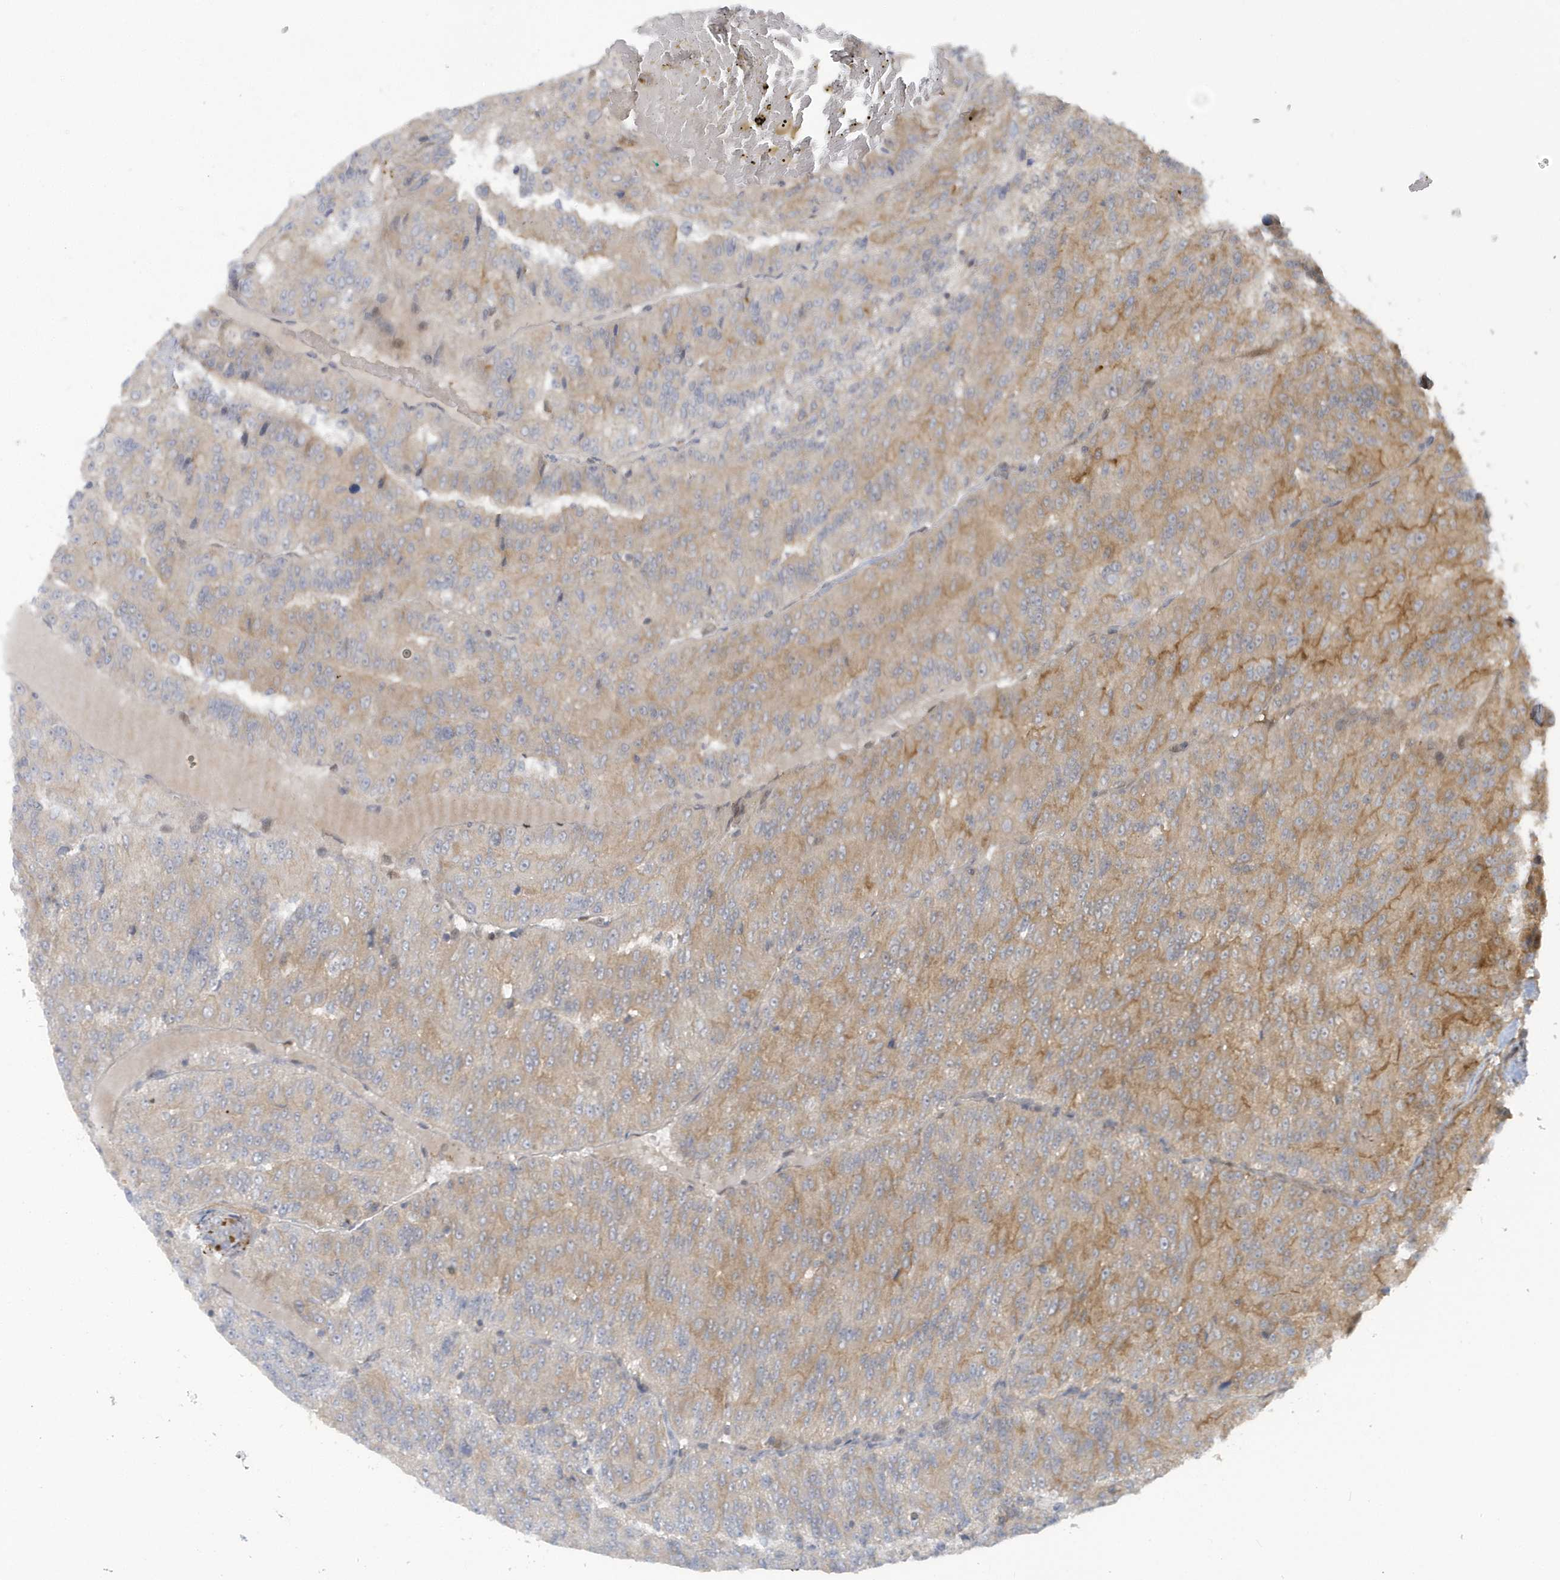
{"staining": {"intensity": "moderate", "quantity": "25%-75%", "location": "cytoplasmic/membranous"}, "tissue": "renal cancer", "cell_type": "Tumor cells", "image_type": "cancer", "snomed": [{"axis": "morphology", "description": "Adenocarcinoma, NOS"}, {"axis": "topography", "description": "Kidney"}], "caption": "IHC of human renal cancer exhibits medium levels of moderate cytoplasmic/membranous staining in approximately 25%-75% of tumor cells.", "gene": "ATG4A", "patient": {"sex": "female", "age": 63}}